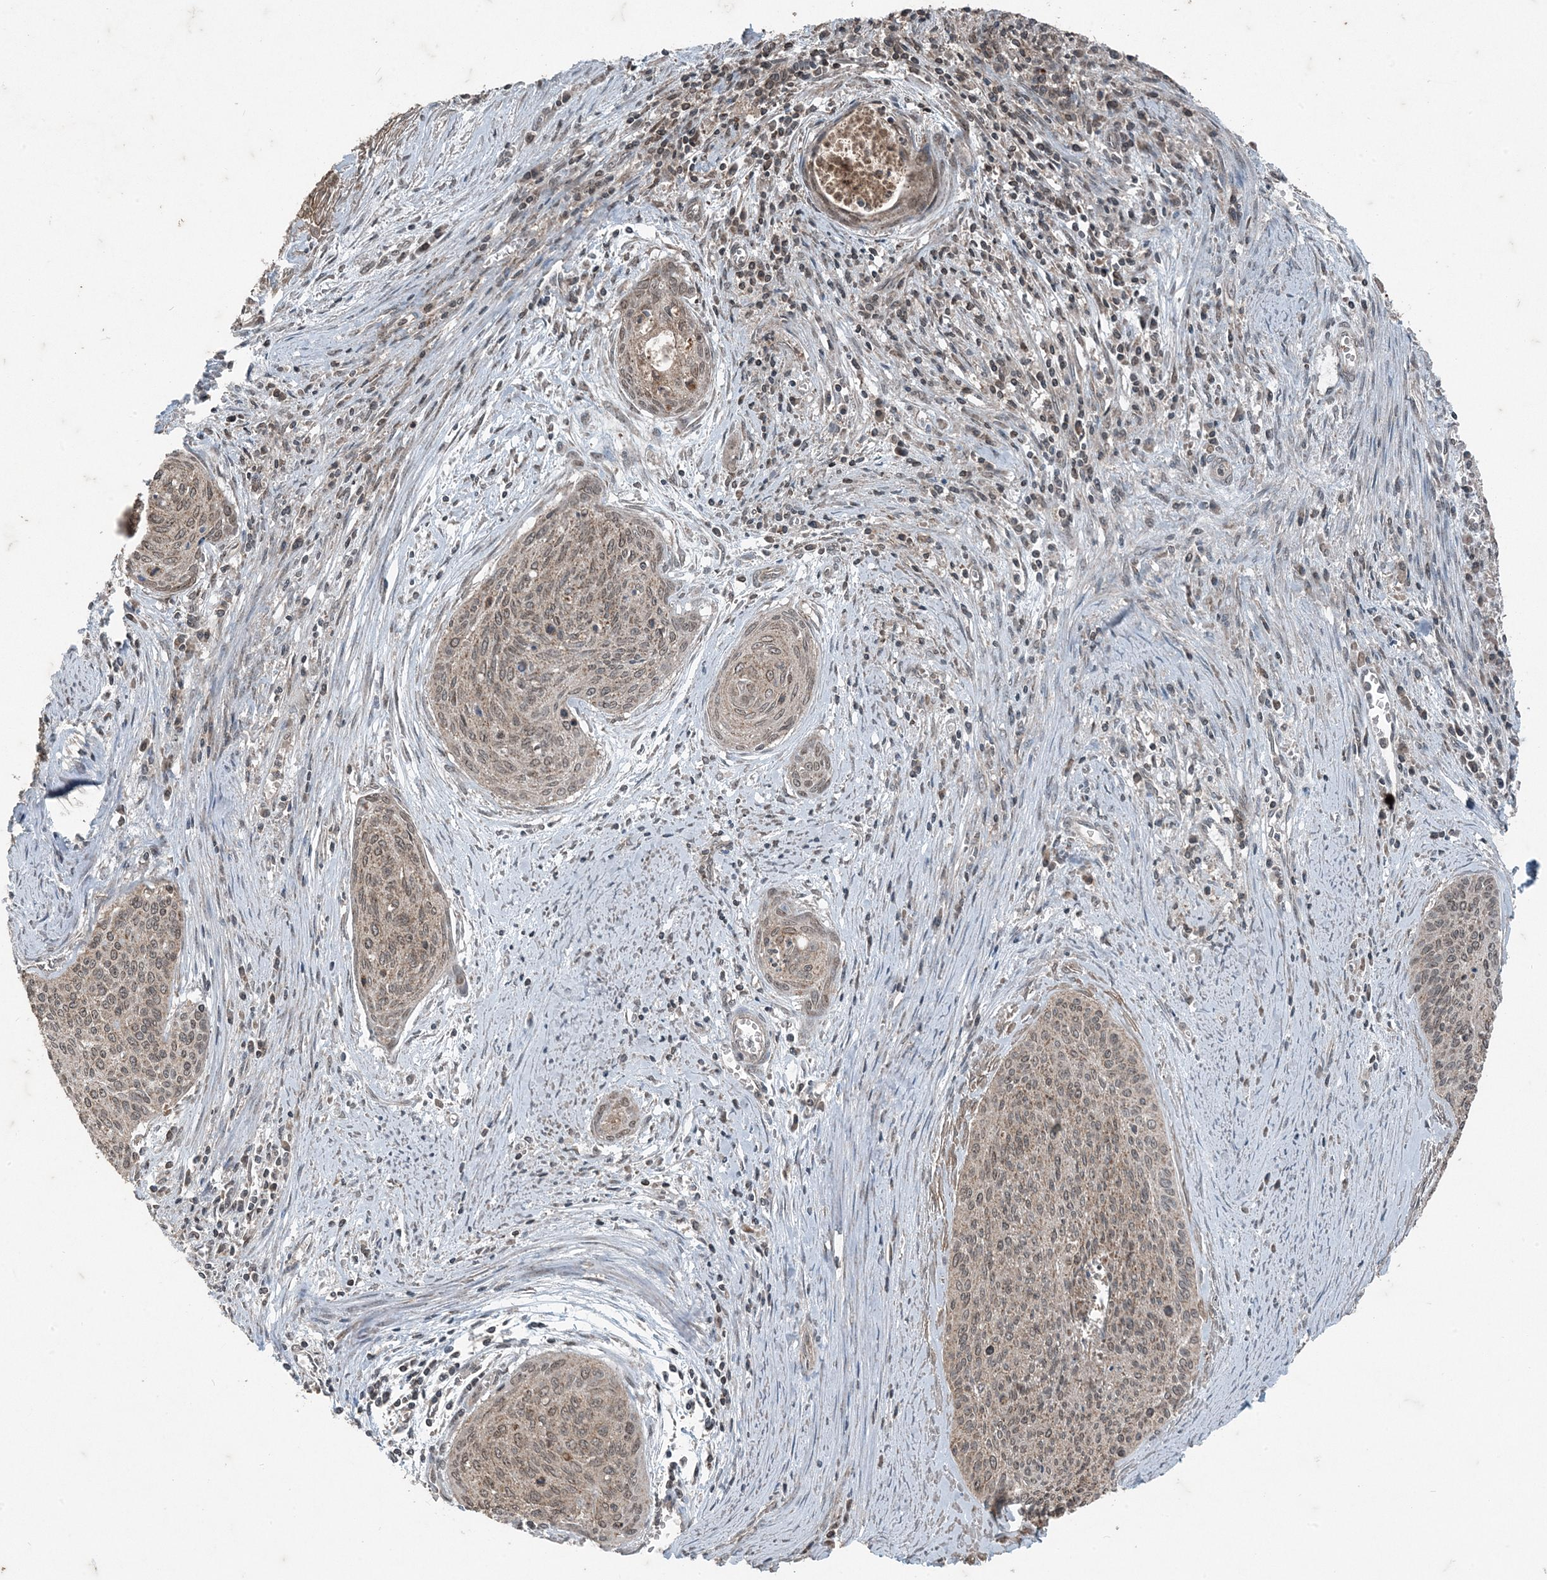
{"staining": {"intensity": "moderate", "quantity": ">75%", "location": "cytoplasmic/membranous,nuclear"}, "tissue": "cervical cancer", "cell_type": "Tumor cells", "image_type": "cancer", "snomed": [{"axis": "morphology", "description": "Squamous cell carcinoma, NOS"}, {"axis": "topography", "description": "Cervix"}], "caption": "Immunohistochemistry (IHC) image of neoplastic tissue: human cervical cancer (squamous cell carcinoma) stained using immunohistochemistry (IHC) displays medium levels of moderate protein expression localized specifically in the cytoplasmic/membranous and nuclear of tumor cells, appearing as a cytoplasmic/membranous and nuclear brown color.", "gene": "GNL1", "patient": {"sex": "female", "age": 55}}